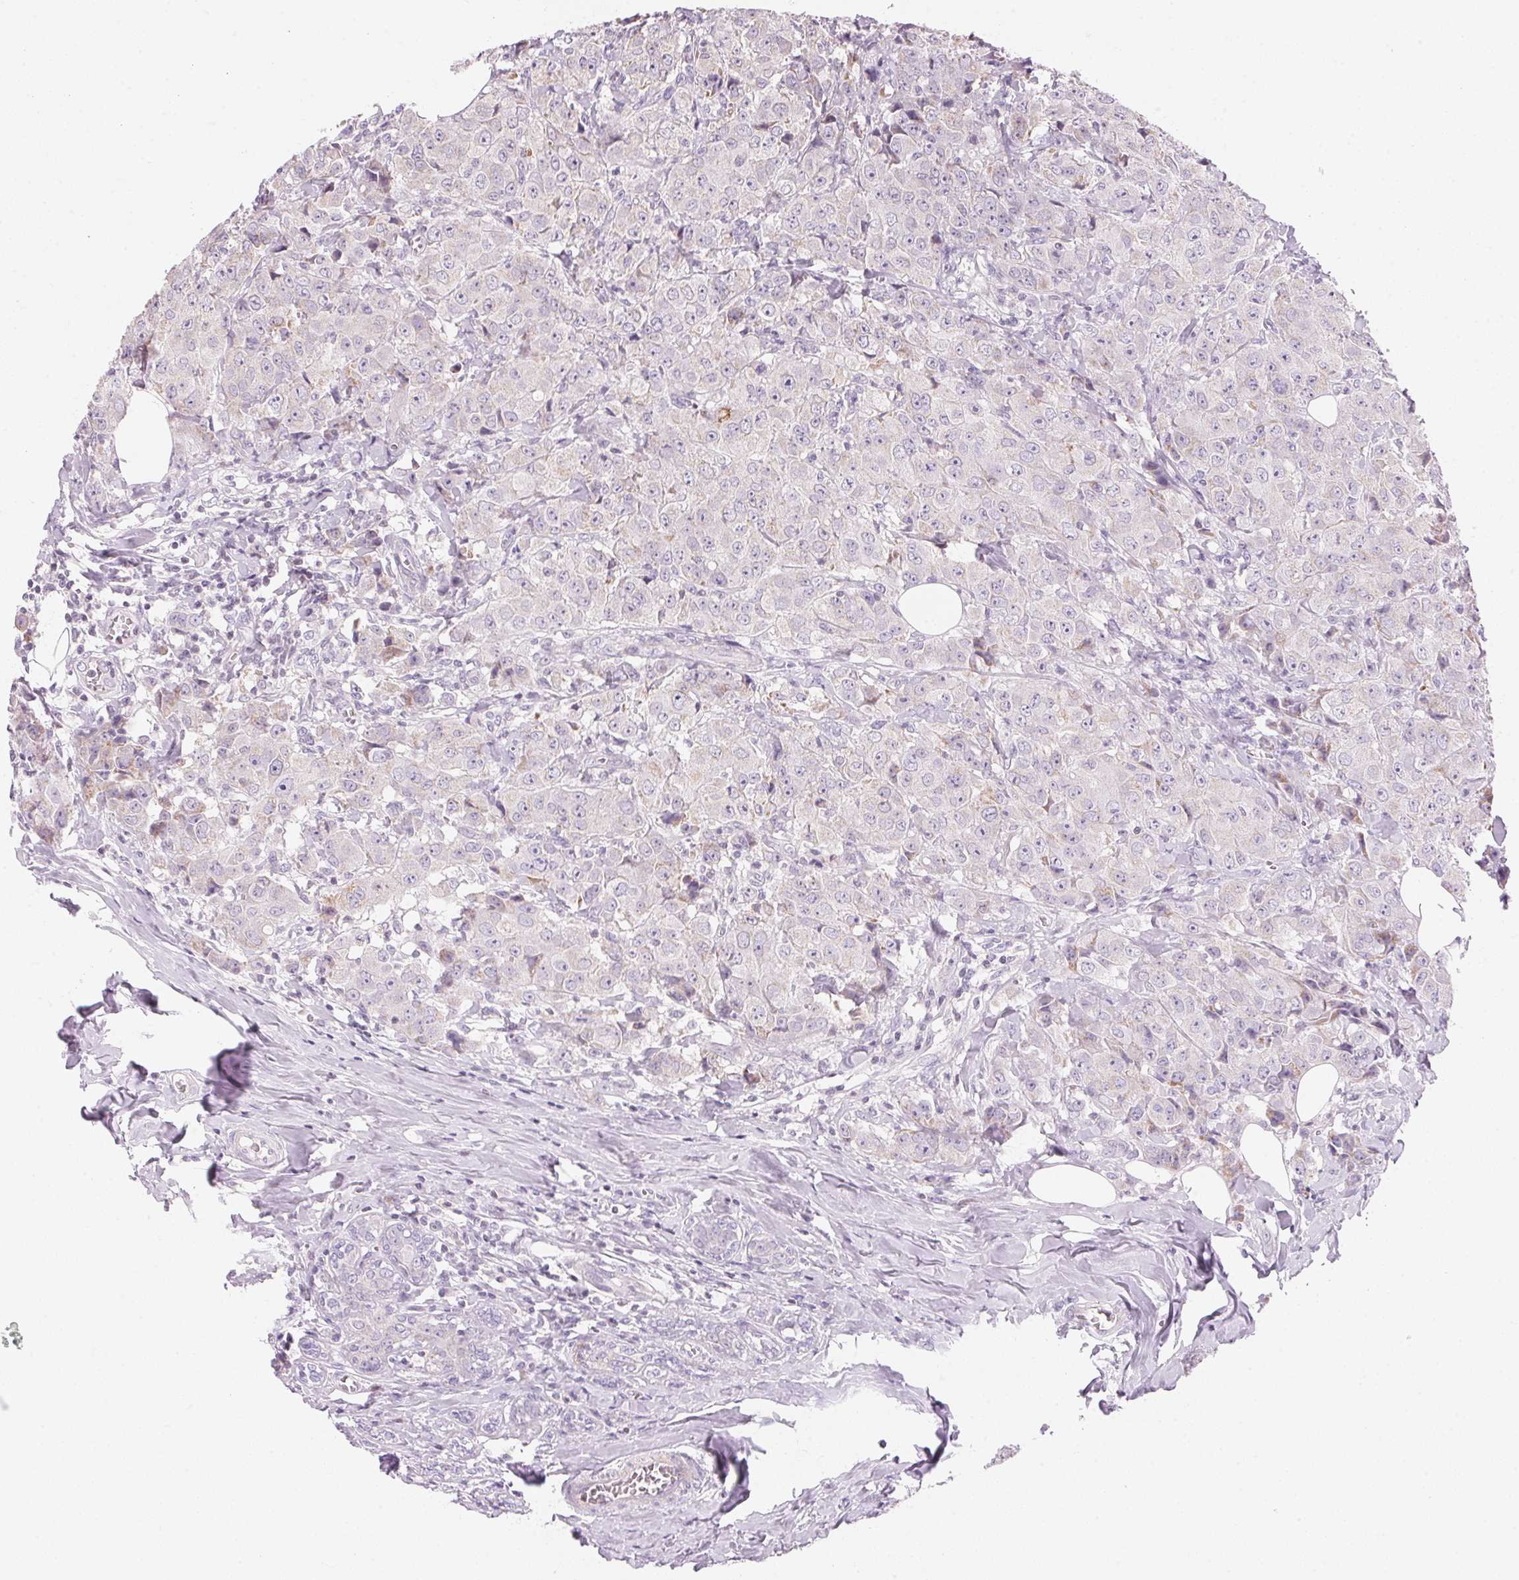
{"staining": {"intensity": "negative", "quantity": "none", "location": "none"}, "tissue": "breast cancer", "cell_type": "Tumor cells", "image_type": "cancer", "snomed": [{"axis": "morphology", "description": "Normal tissue, NOS"}, {"axis": "morphology", "description": "Duct carcinoma"}, {"axis": "topography", "description": "Breast"}], "caption": "Protein analysis of intraductal carcinoma (breast) exhibits no significant staining in tumor cells.", "gene": "CYP11B1", "patient": {"sex": "female", "age": 43}}